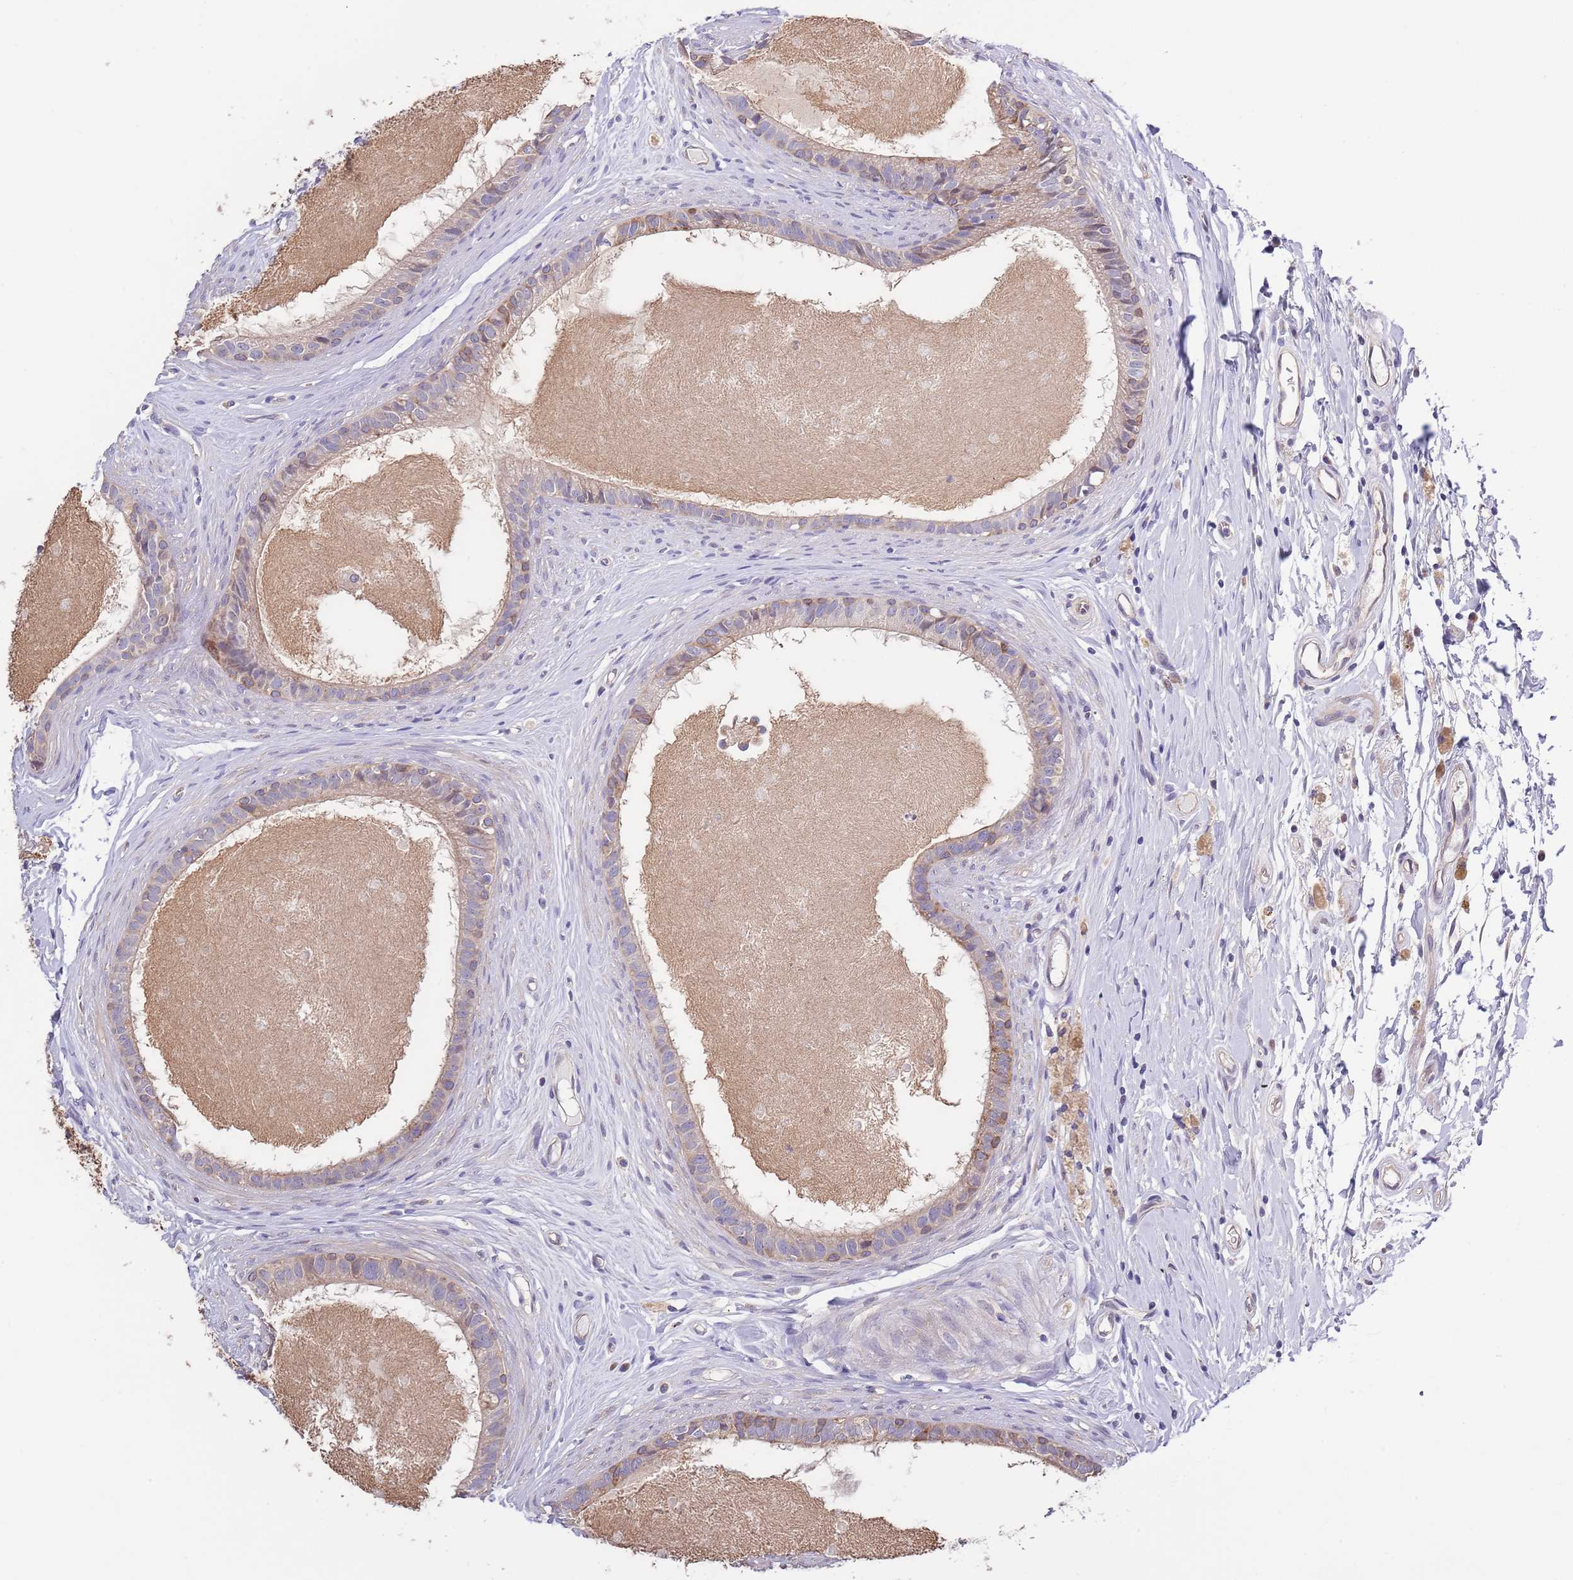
{"staining": {"intensity": "moderate", "quantity": "25%-75%", "location": "cytoplasmic/membranous"}, "tissue": "epididymis", "cell_type": "Glandular cells", "image_type": "normal", "snomed": [{"axis": "morphology", "description": "Normal tissue, NOS"}, {"axis": "topography", "description": "Epididymis"}], "caption": "Immunohistochemistry (IHC) image of benign epididymis: epididymis stained using IHC demonstrates medium levels of moderate protein expression localized specifically in the cytoplasmic/membranous of glandular cells, appearing as a cytoplasmic/membranous brown color.", "gene": "LIPJ", "patient": {"sex": "male", "age": 80}}